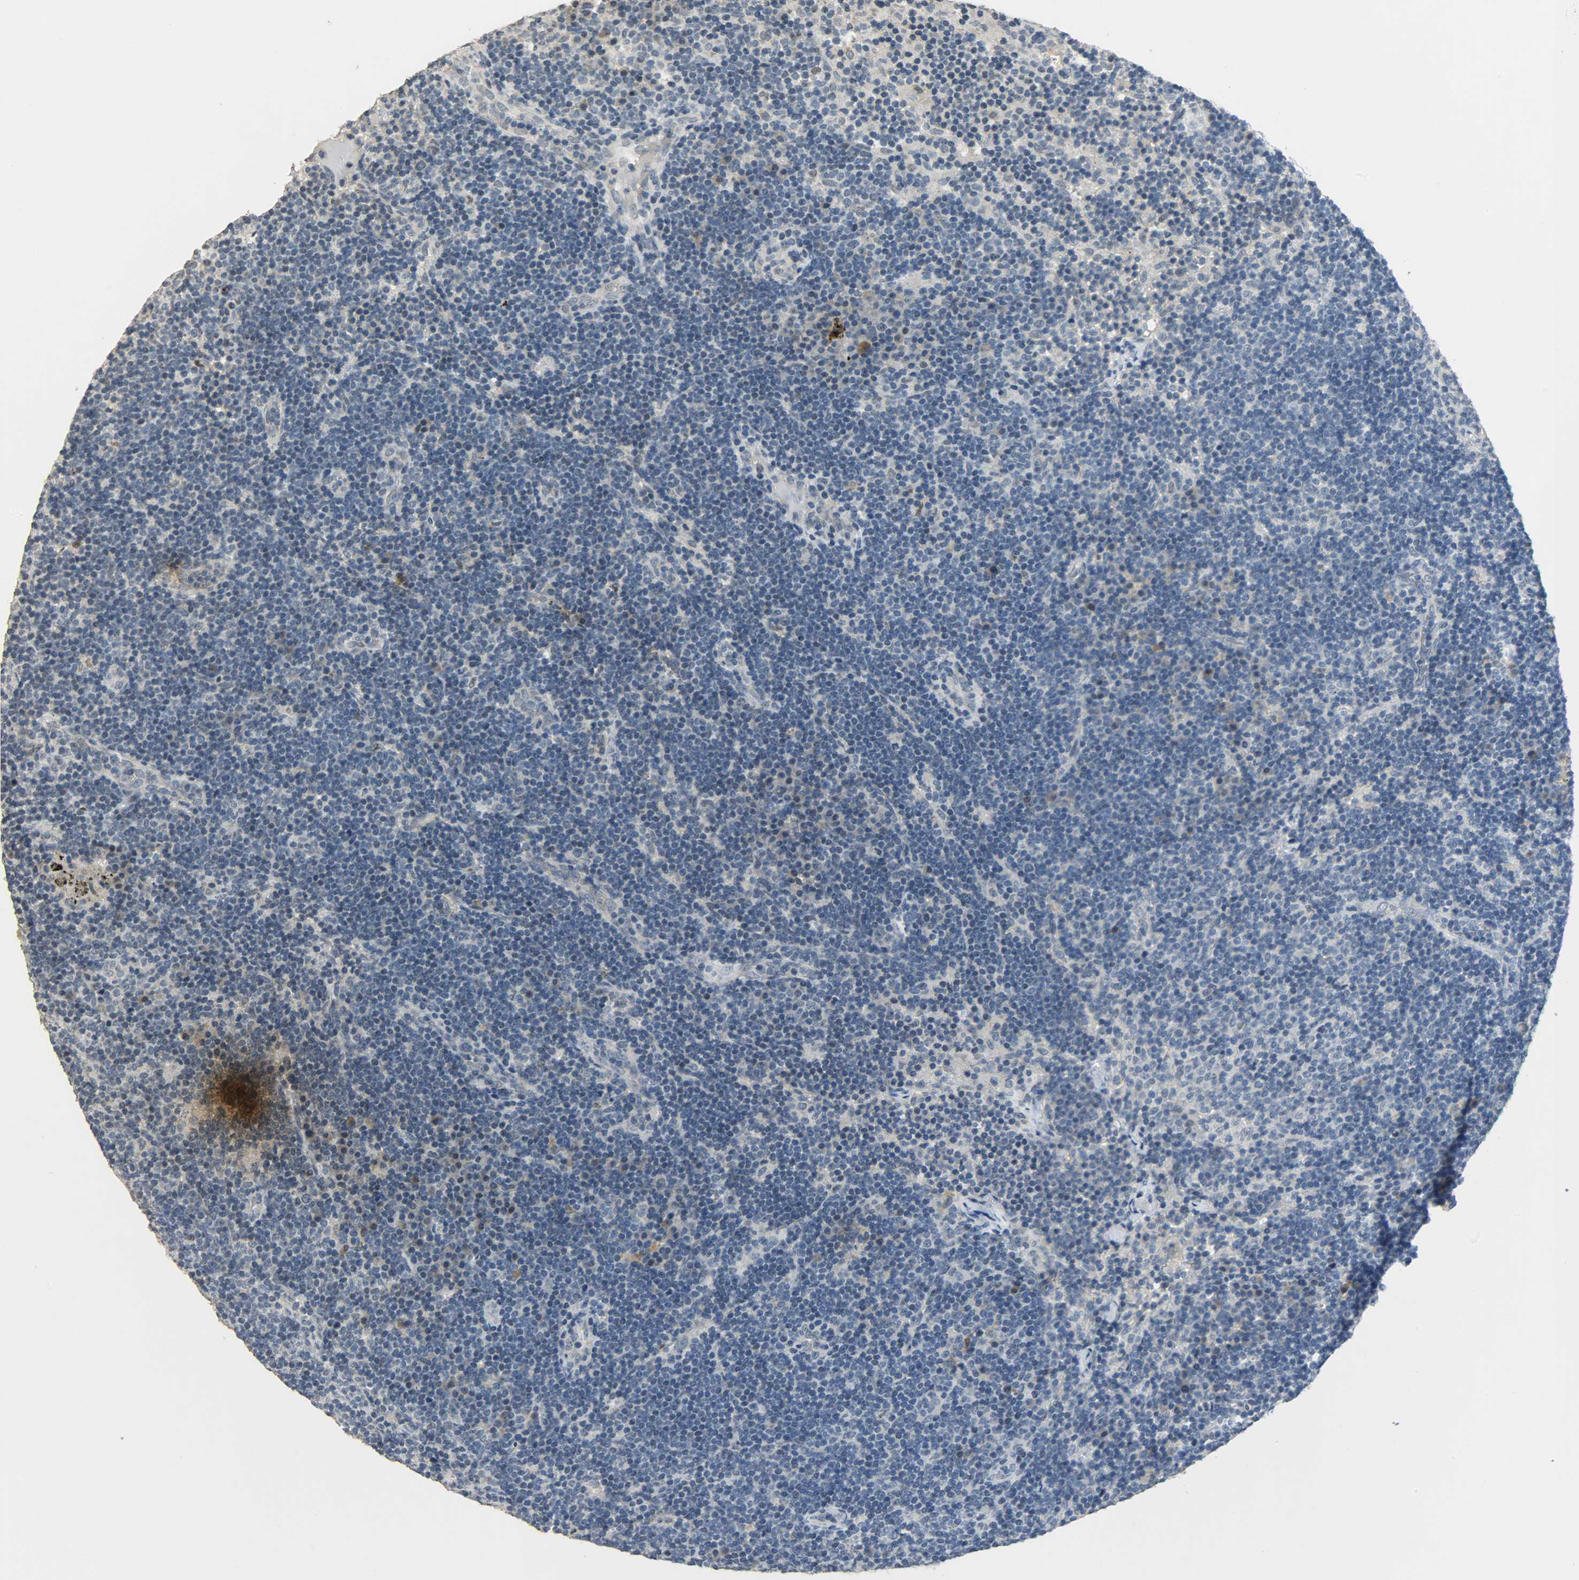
{"staining": {"intensity": "negative", "quantity": "none", "location": "none"}, "tissue": "lymph node", "cell_type": "Germinal center cells", "image_type": "normal", "snomed": [{"axis": "morphology", "description": "Normal tissue, NOS"}, {"axis": "morphology", "description": "Squamous cell carcinoma, metastatic, NOS"}, {"axis": "topography", "description": "Lymph node"}], "caption": "This is an immunohistochemistry (IHC) micrograph of unremarkable human lymph node. There is no positivity in germinal center cells.", "gene": "DNAJB6", "patient": {"sex": "female", "age": 53}}